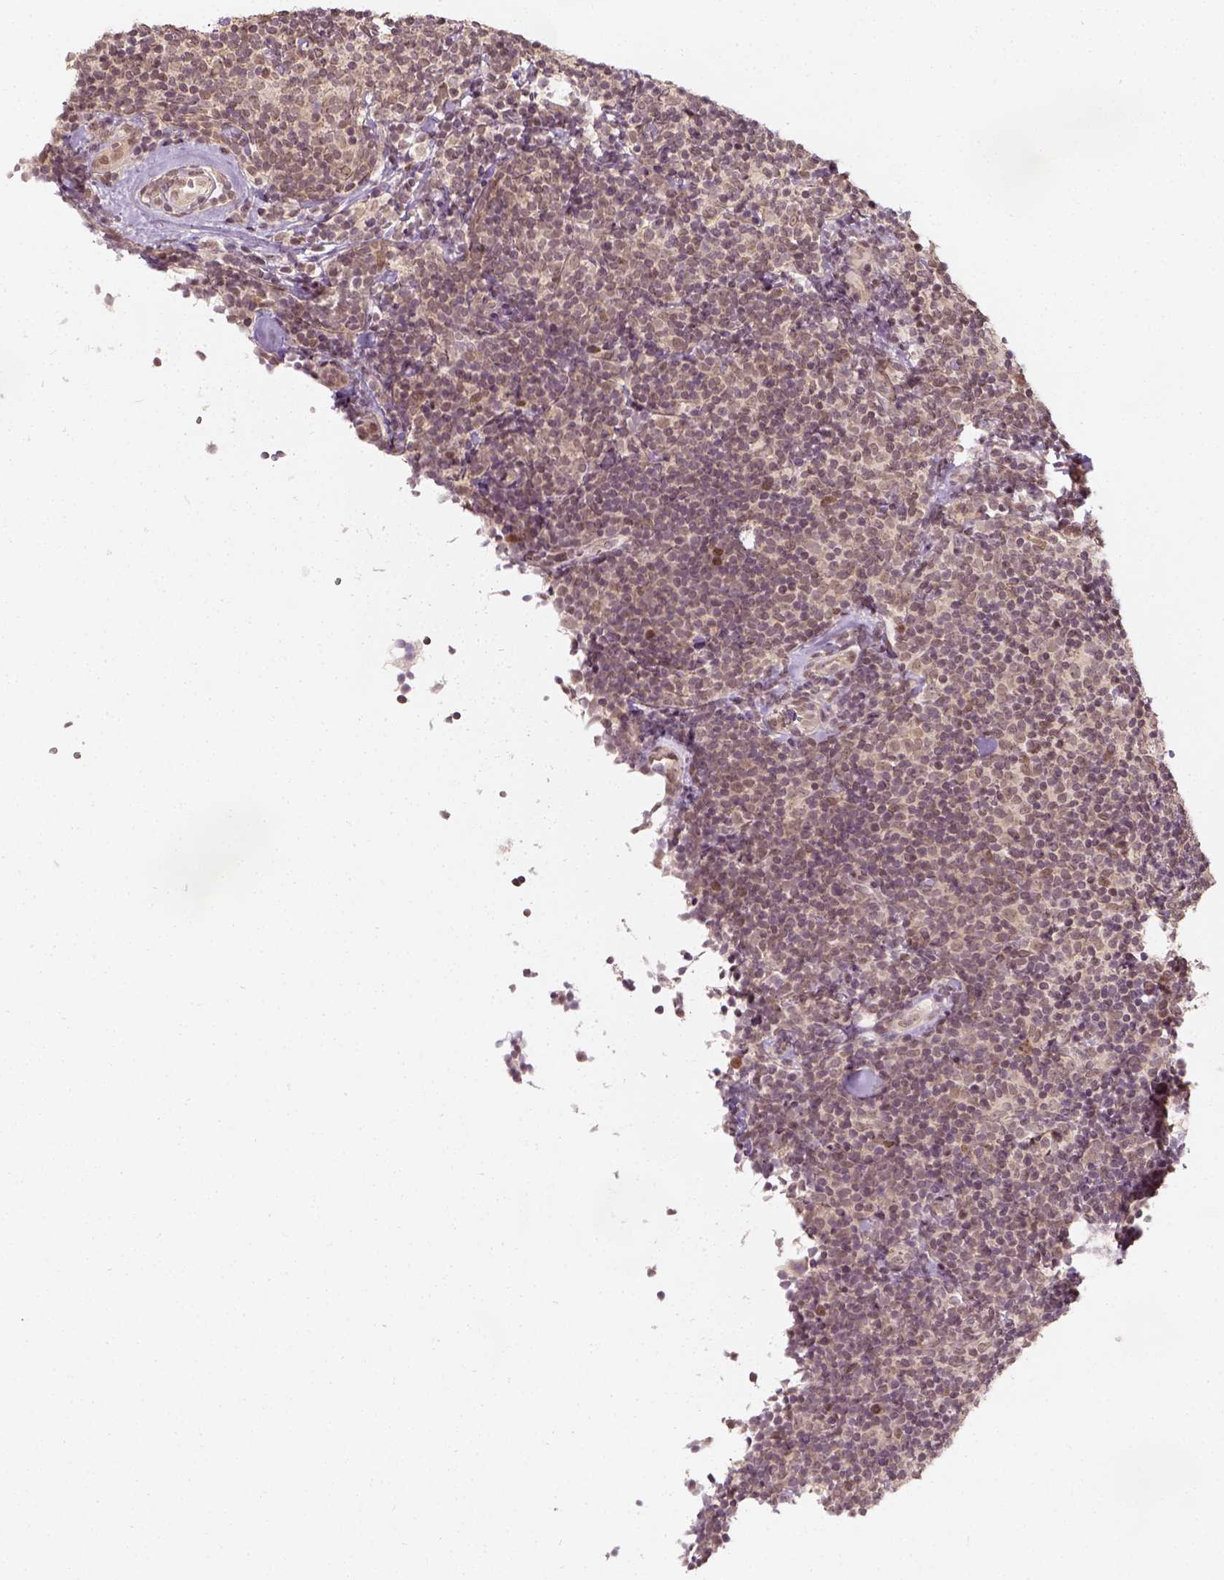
{"staining": {"intensity": "weak", "quantity": ">75%", "location": "nuclear"}, "tissue": "lymphoma", "cell_type": "Tumor cells", "image_type": "cancer", "snomed": [{"axis": "morphology", "description": "Malignant lymphoma, non-Hodgkin's type, Low grade"}, {"axis": "topography", "description": "Lymph node"}], "caption": "IHC image of lymphoma stained for a protein (brown), which shows low levels of weak nuclear staining in about >75% of tumor cells.", "gene": "ZMAT3", "patient": {"sex": "female", "age": 56}}